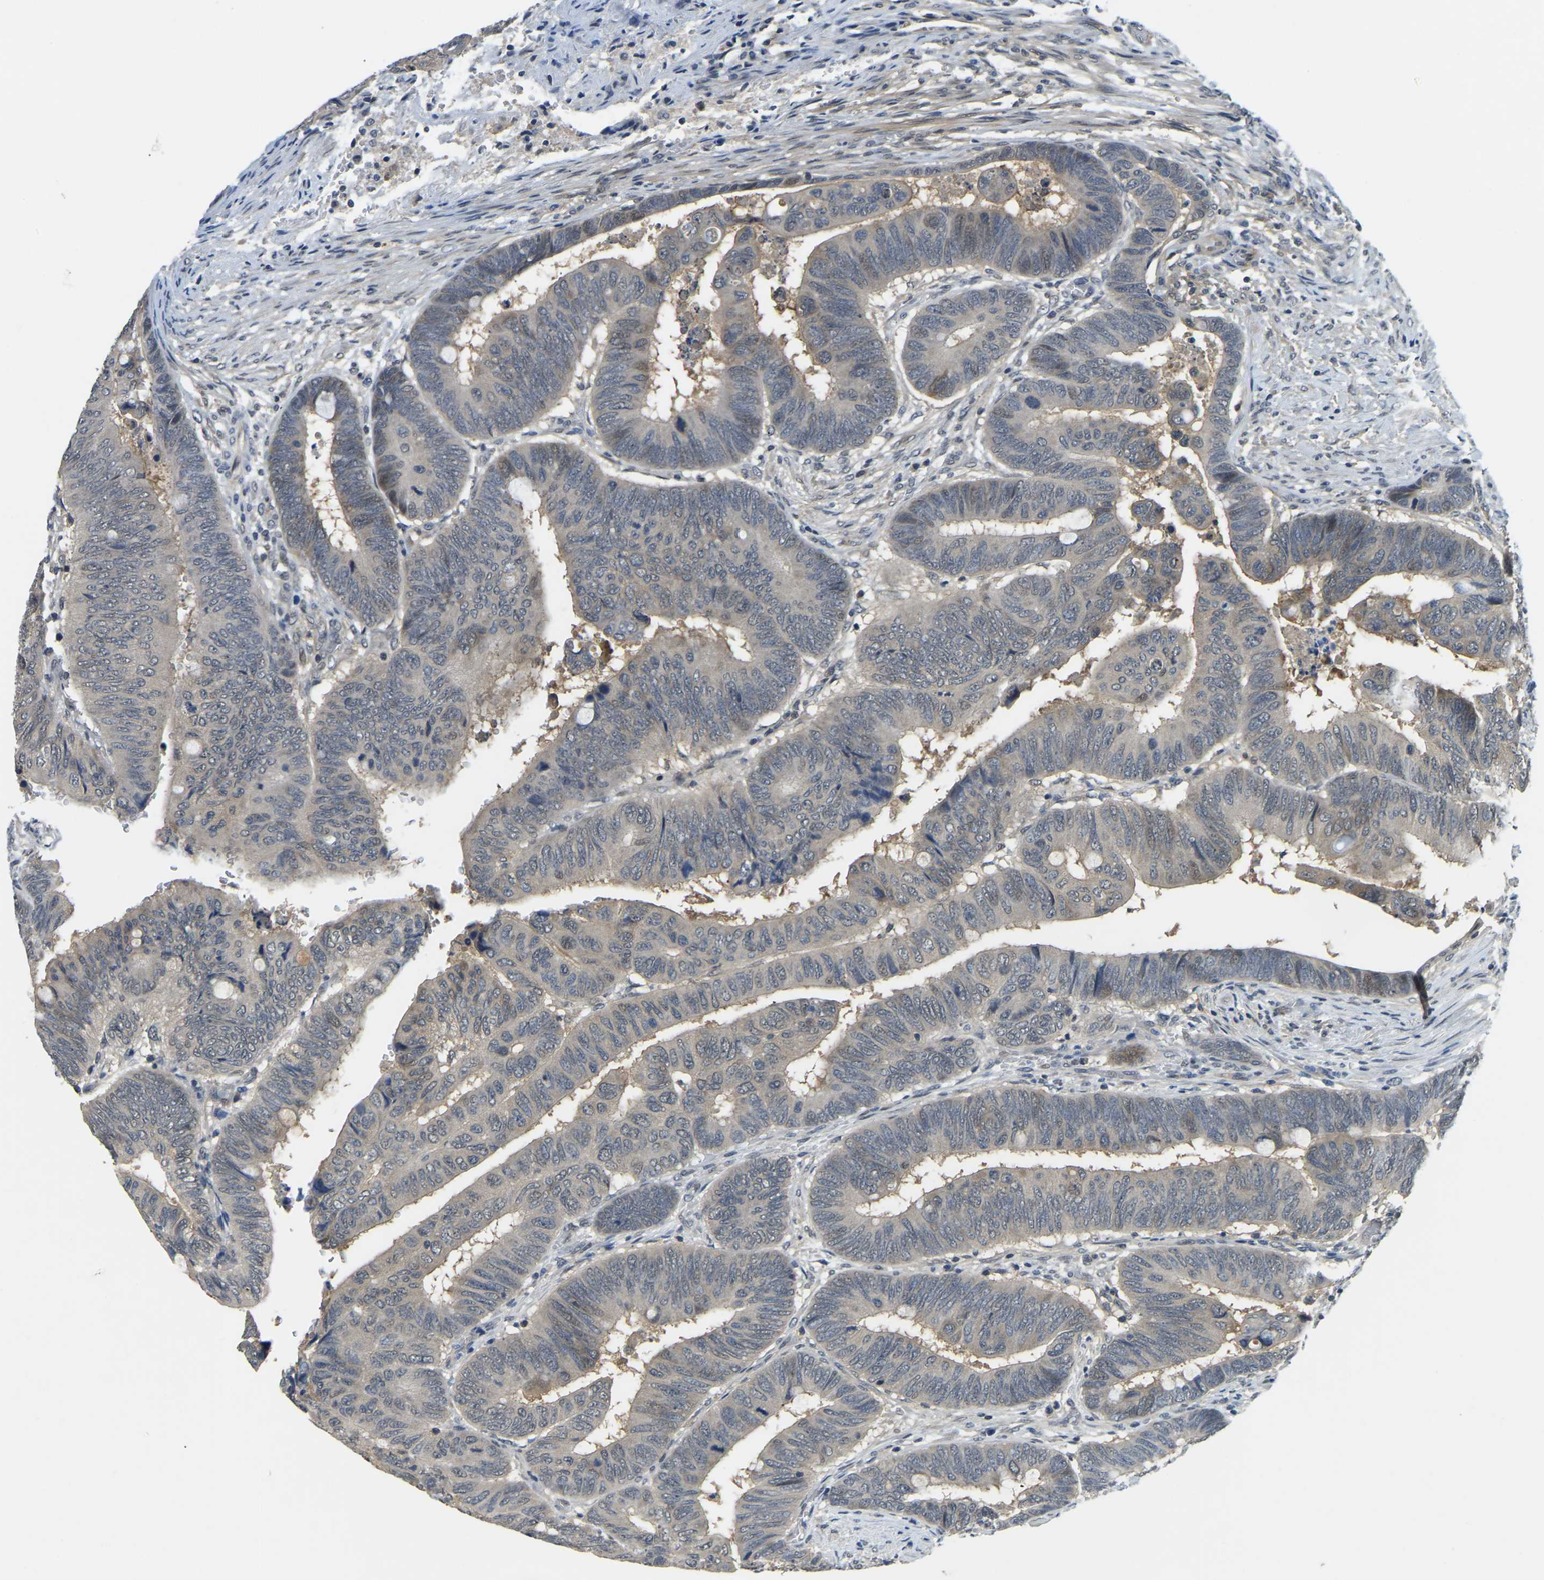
{"staining": {"intensity": "negative", "quantity": "none", "location": "none"}, "tissue": "colorectal cancer", "cell_type": "Tumor cells", "image_type": "cancer", "snomed": [{"axis": "morphology", "description": "Normal tissue, NOS"}, {"axis": "morphology", "description": "Adenocarcinoma, NOS"}, {"axis": "topography", "description": "Rectum"}, {"axis": "topography", "description": "Peripheral nerve tissue"}], "caption": "Tumor cells show no significant expression in adenocarcinoma (colorectal).", "gene": "AHNAK", "patient": {"sex": "male", "age": 92}}